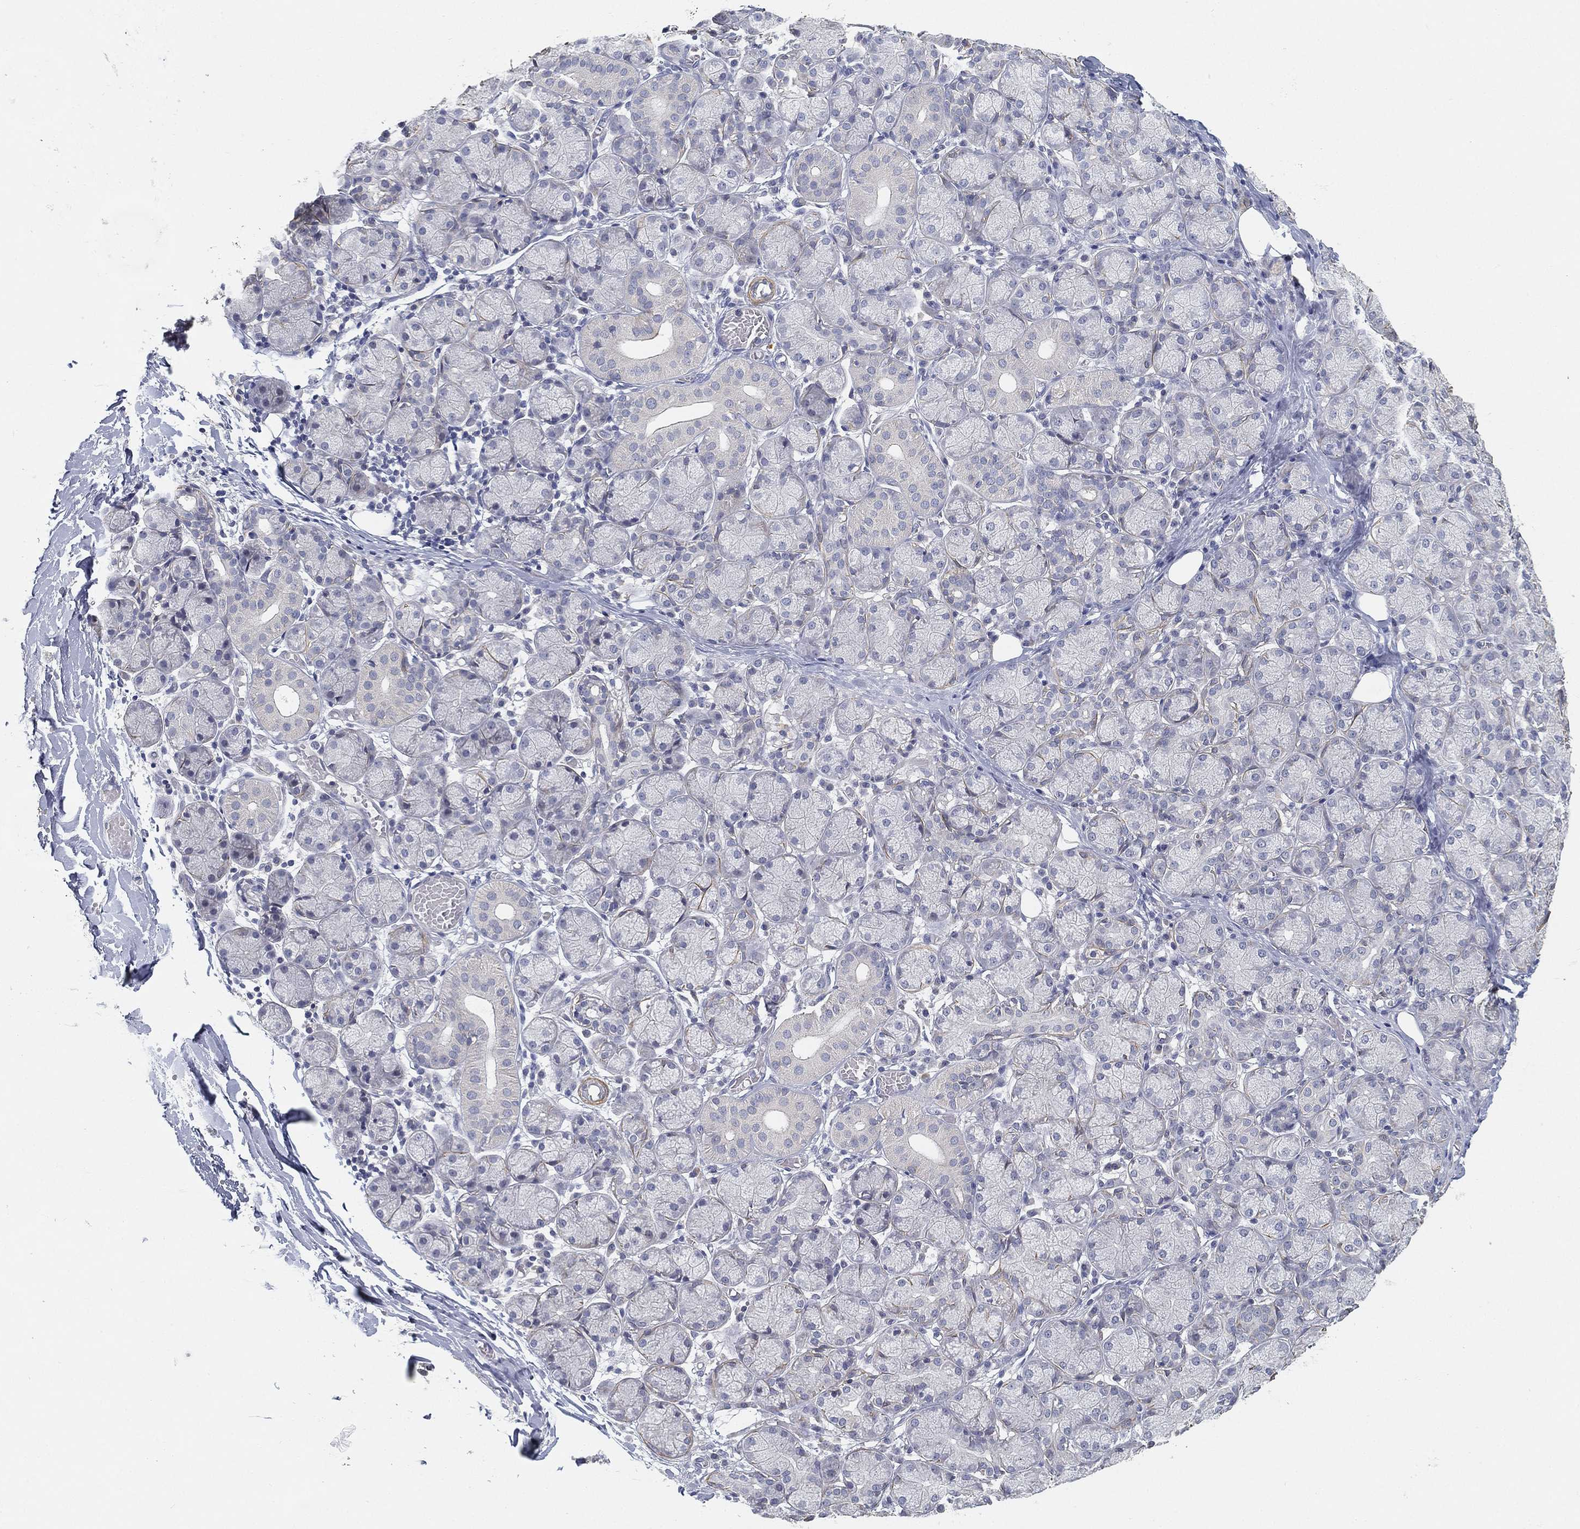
{"staining": {"intensity": "weak", "quantity": "<25%", "location": "cytoplasmic/membranous"}, "tissue": "salivary gland", "cell_type": "Glandular cells", "image_type": "normal", "snomed": [{"axis": "morphology", "description": "Normal tissue, NOS"}, {"axis": "topography", "description": "Salivary gland"}, {"axis": "topography", "description": "Peripheral nerve tissue"}], "caption": "This is a photomicrograph of immunohistochemistry (IHC) staining of normal salivary gland, which shows no staining in glandular cells.", "gene": "GPR61", "patient": {"sex": "female", "age": 24}}